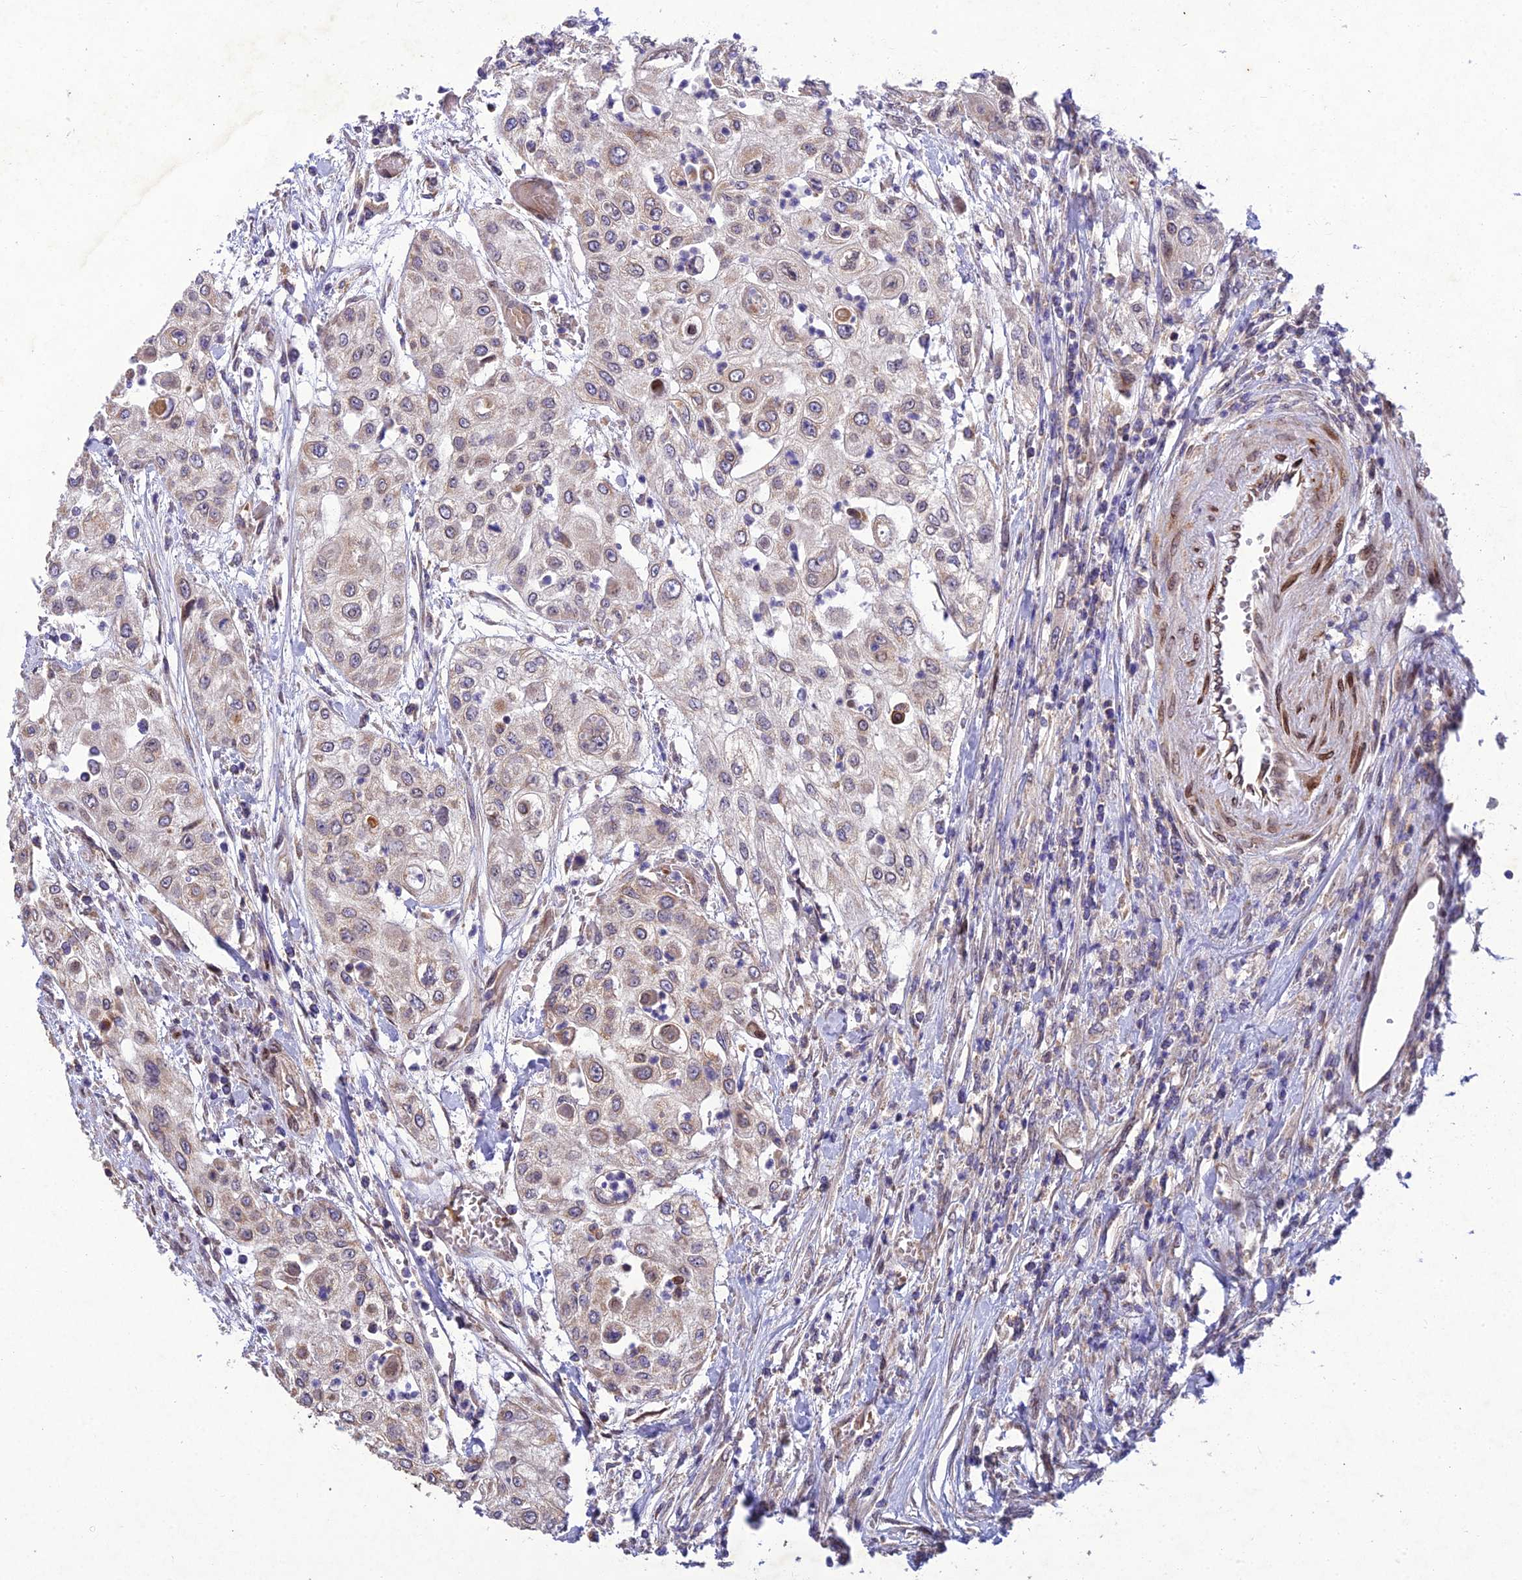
{"staining": {"intensity": "weak", "quantity": "25%-75%", "location": "cytoplasmic/membranous"}, "tissue": "urothelial cancer", "cell_type": "Tumor cells", "image_type": "cancer", "snomed": [{"axis": "morphology", "description": "Urothelial carcinoma, High grade"}, {"axis": "topography", "description": "Urinary bladder"}], "caption": "Protein analysis of urothelial cancer tissue reveals weak cytoplasmic/membranous staining in approximately 25%-75% of tumor cells.", "gene": "MGAT2", "patient": {"sex": "female", "age": 79}}